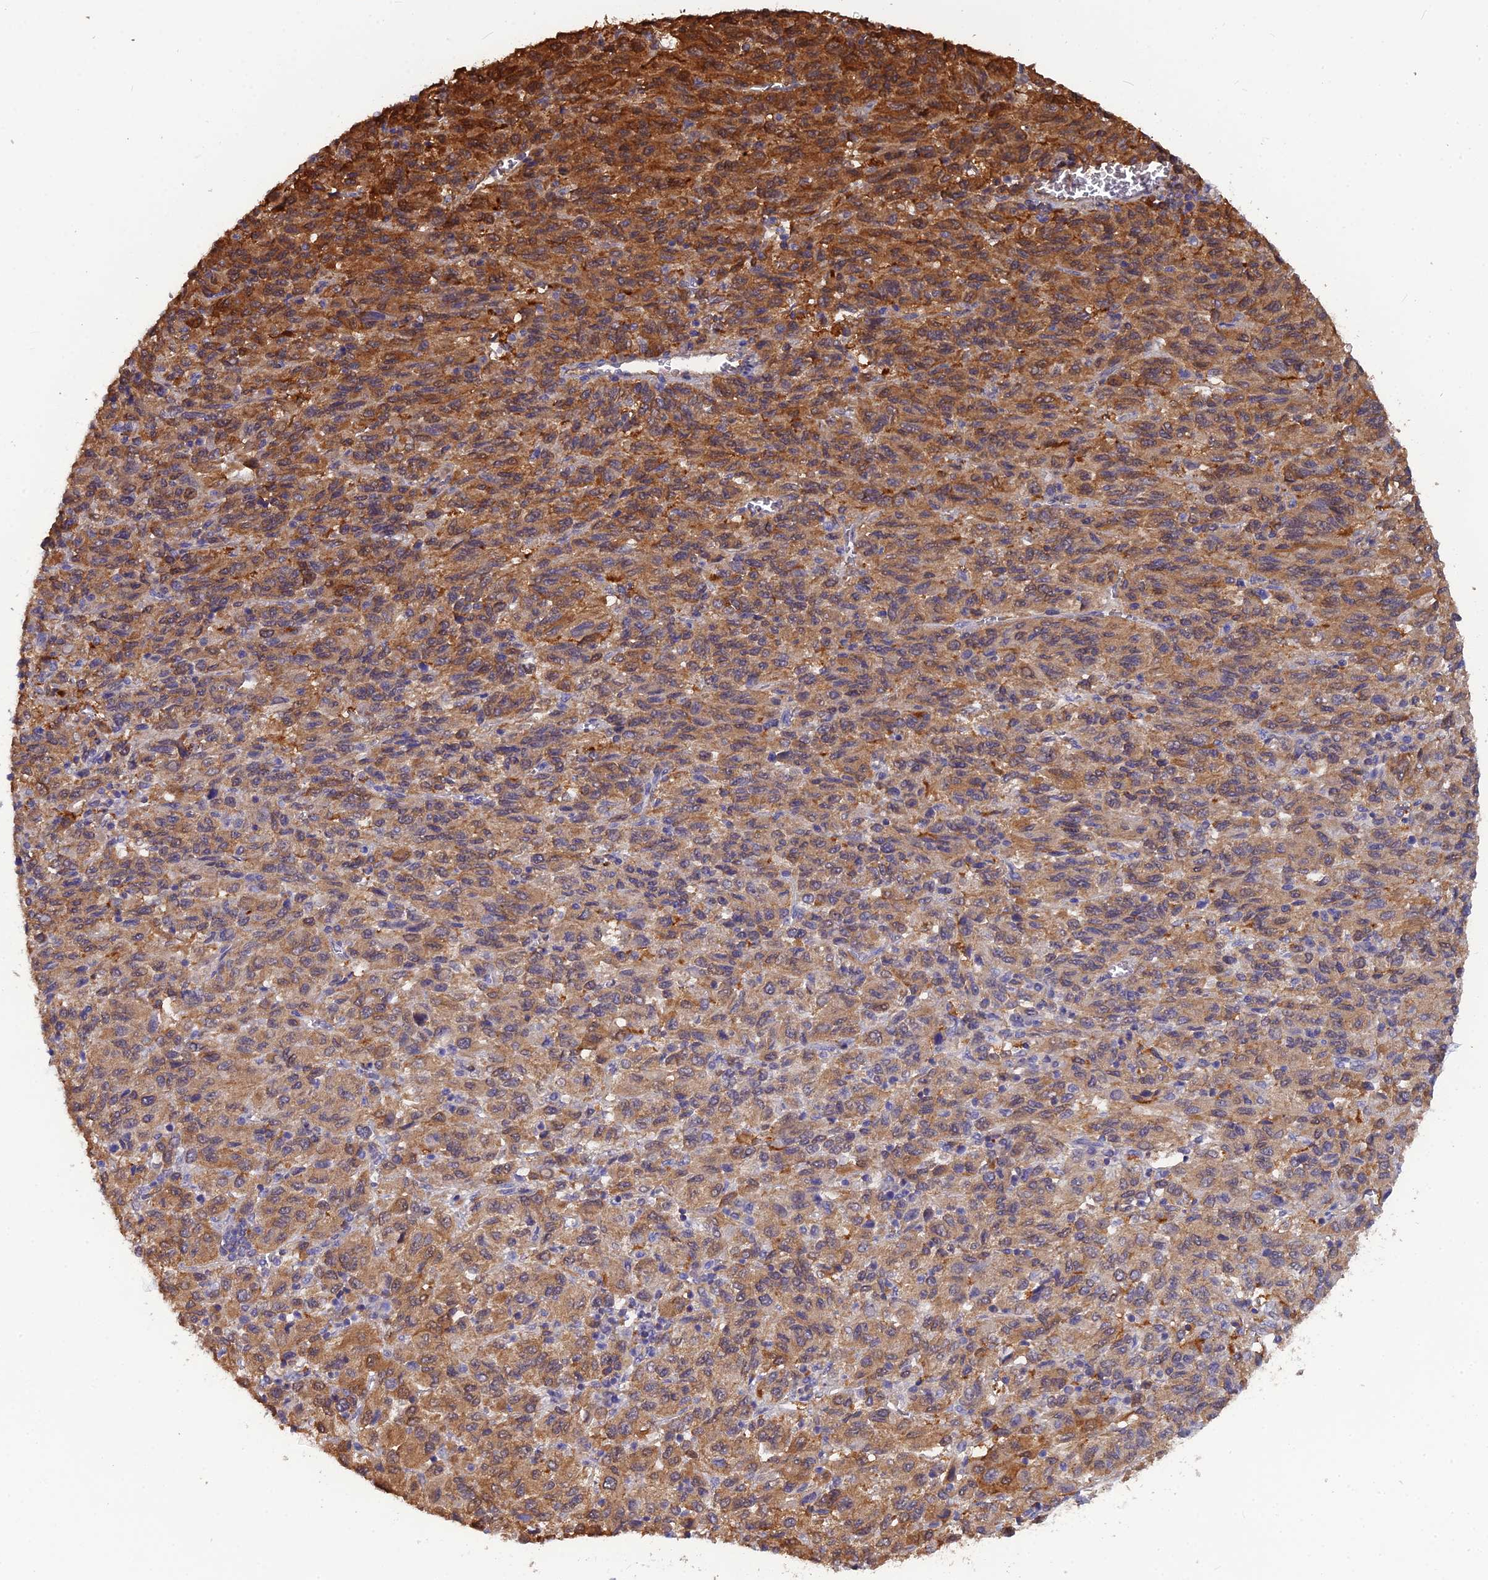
{"staining": {"intensity": "moderate", "quantity": ">75%", "location": "cytoplasmic/membranous,nuclear"}, "tissue": "melanoma", "cell_type": "Tumor cells", "image_type": "cancer", "snomed": [{"axis": "morphology", "description": "Malignant melanoma, Metastatic site"}, {"axis": "topography", "description": "Lung"}], "caption": "Protein analysis of melanoma tissue exhibits moderate cytoplasmic/membranous and nuclear expression in about >75% of tumor cells.", "gene": "HINT1", "patient": {"sex": "male", "age": 64}}